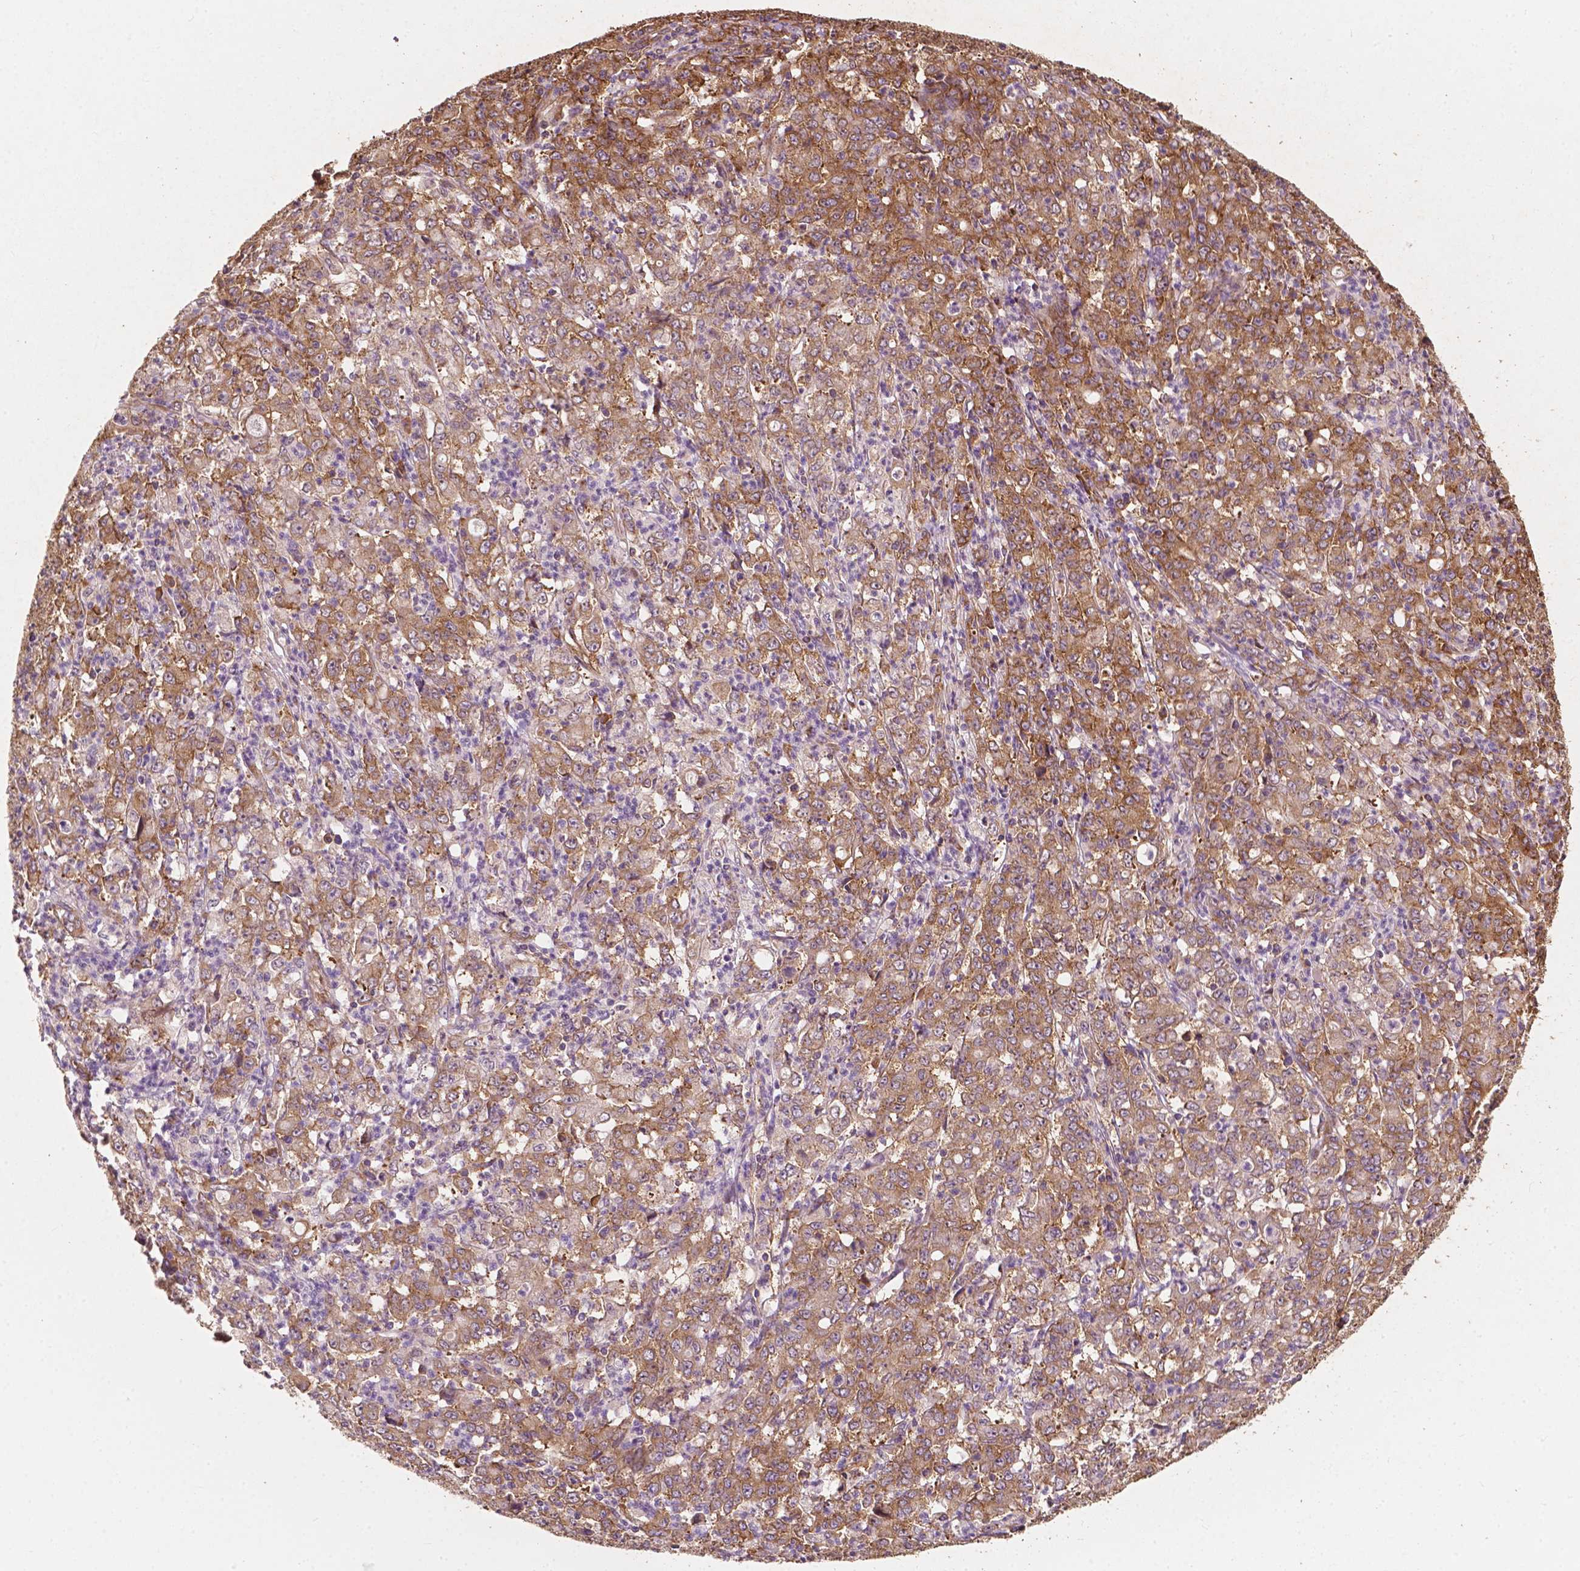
{"staining": {"intensity": "moderate", "quantity": ">75%", "location": "cytoplasmic/membranous"}, "tissue": "stomach cancer", "cell_type": "Tumor cells", "image_type": "cancer", "snomed": [{"axis": "morphology", "description": "Adenocarcinoma, NOS"}, {"axis": "topography", "description": "Stomach, lower"}], "caption": "Immunohistochemistry (IHC) image of neoplastic tissue: stomach adenocarcinoma stained using immunohistochemistry demonstrates medium levels of moderate protein expression localized specifically in the cytoplasmic/membranous of tumor cells, appearing as a cytoplasmic/membranous brown color.", "gene": "G3BP1", "patient": {"sex": "female", "age": 71}}